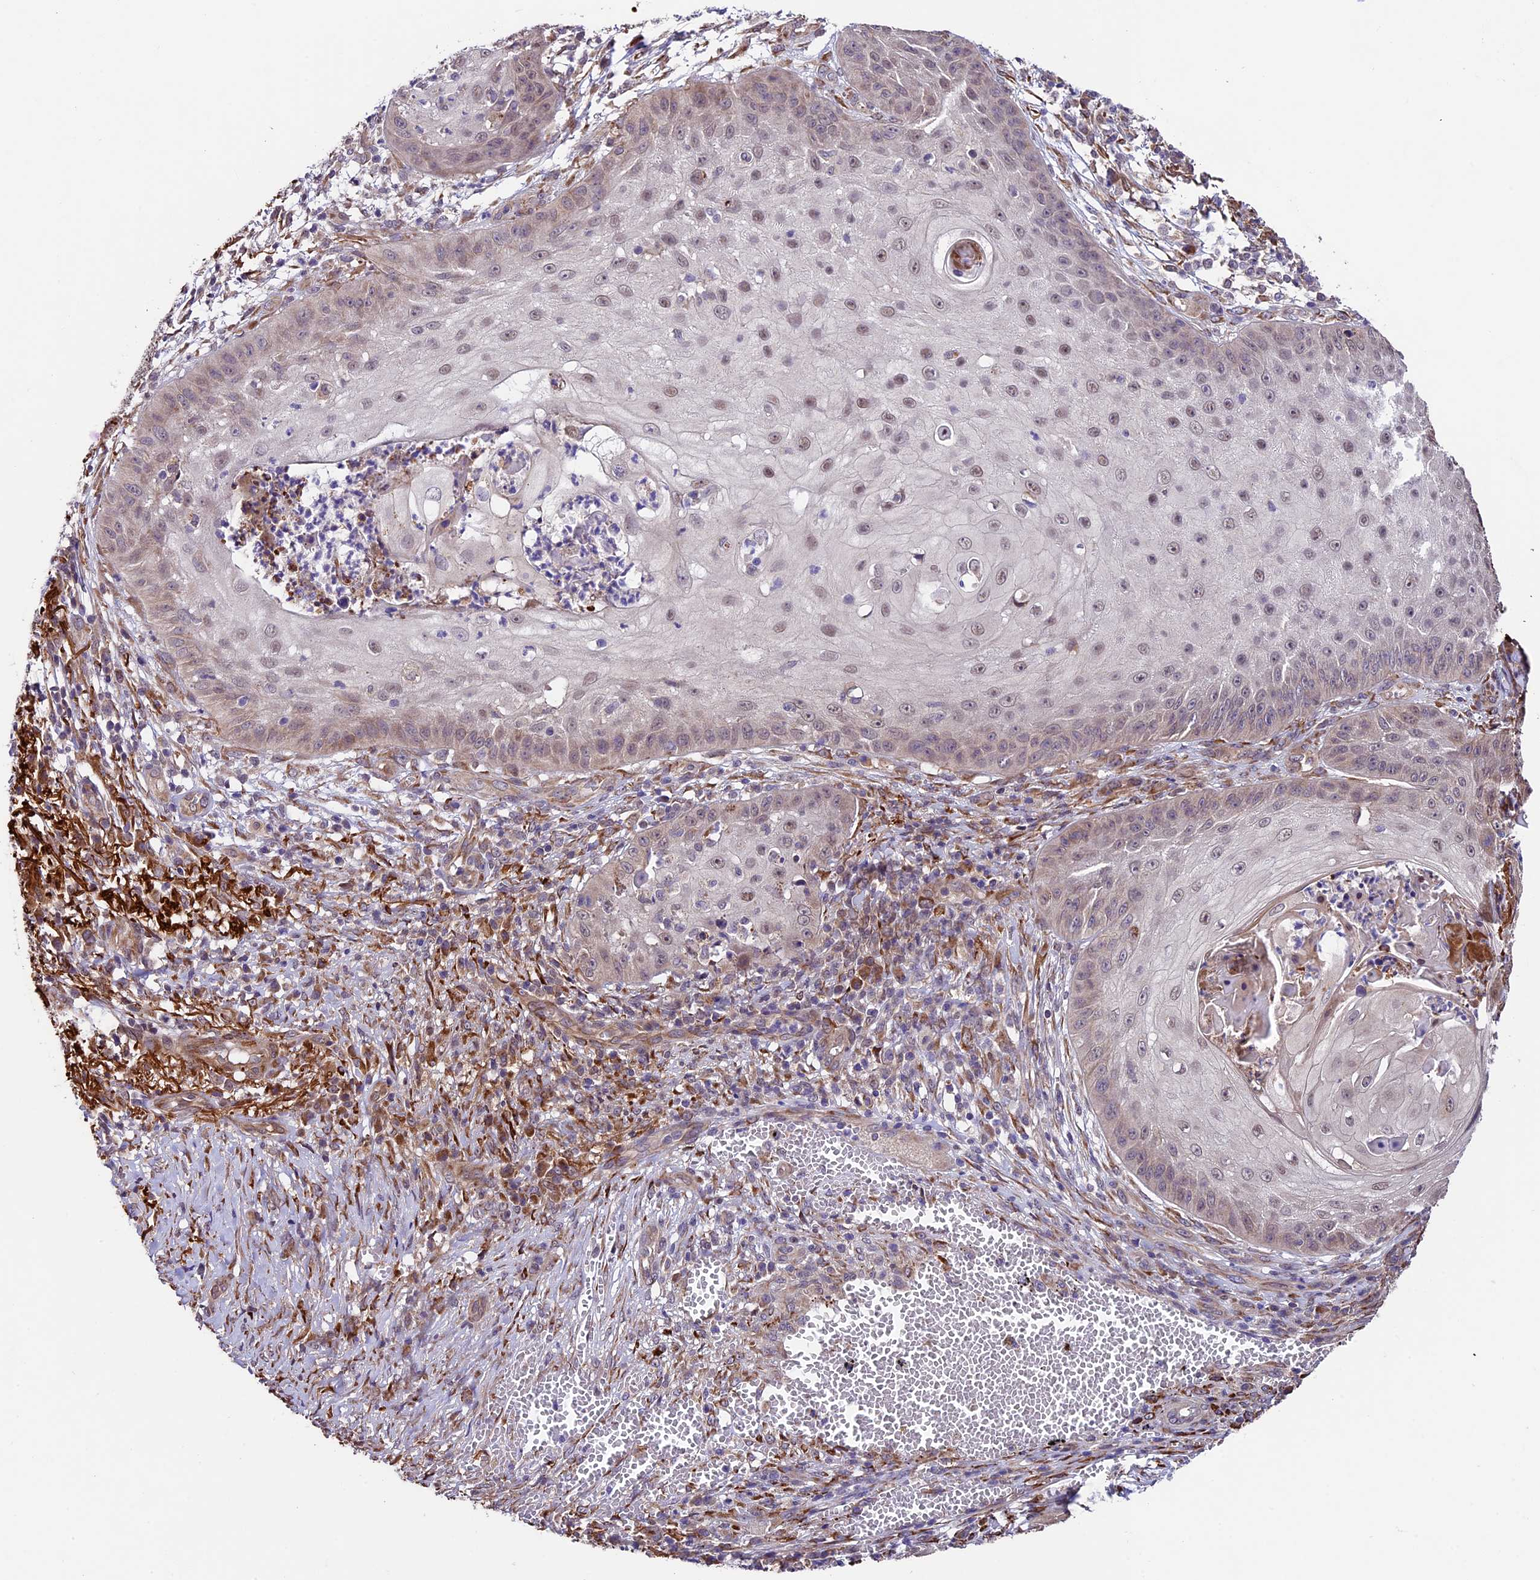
{"staining": {"intensity": "moderate", "quantity": "<25%", "location": "cytoplasmic/membranous"}, "tissue": "skin cancer", "cell_type": "Tumor cells", "image_type": "cancer", "snomed": [{"axis": "morphology", "description": "Squamous cell carcinoma, NOS"}, {"axis": "topography", "description": "Skin"}], "caption": "Immunohistochemistry histopathology image of skin cancer stained for a protein (brown), which demonstrates low levels of moderate cytoplasmic/membranous expression in approximately <25% of tumor cells.", "gene": "LSM7", "patient": {"sex": "male", "age": 70}}